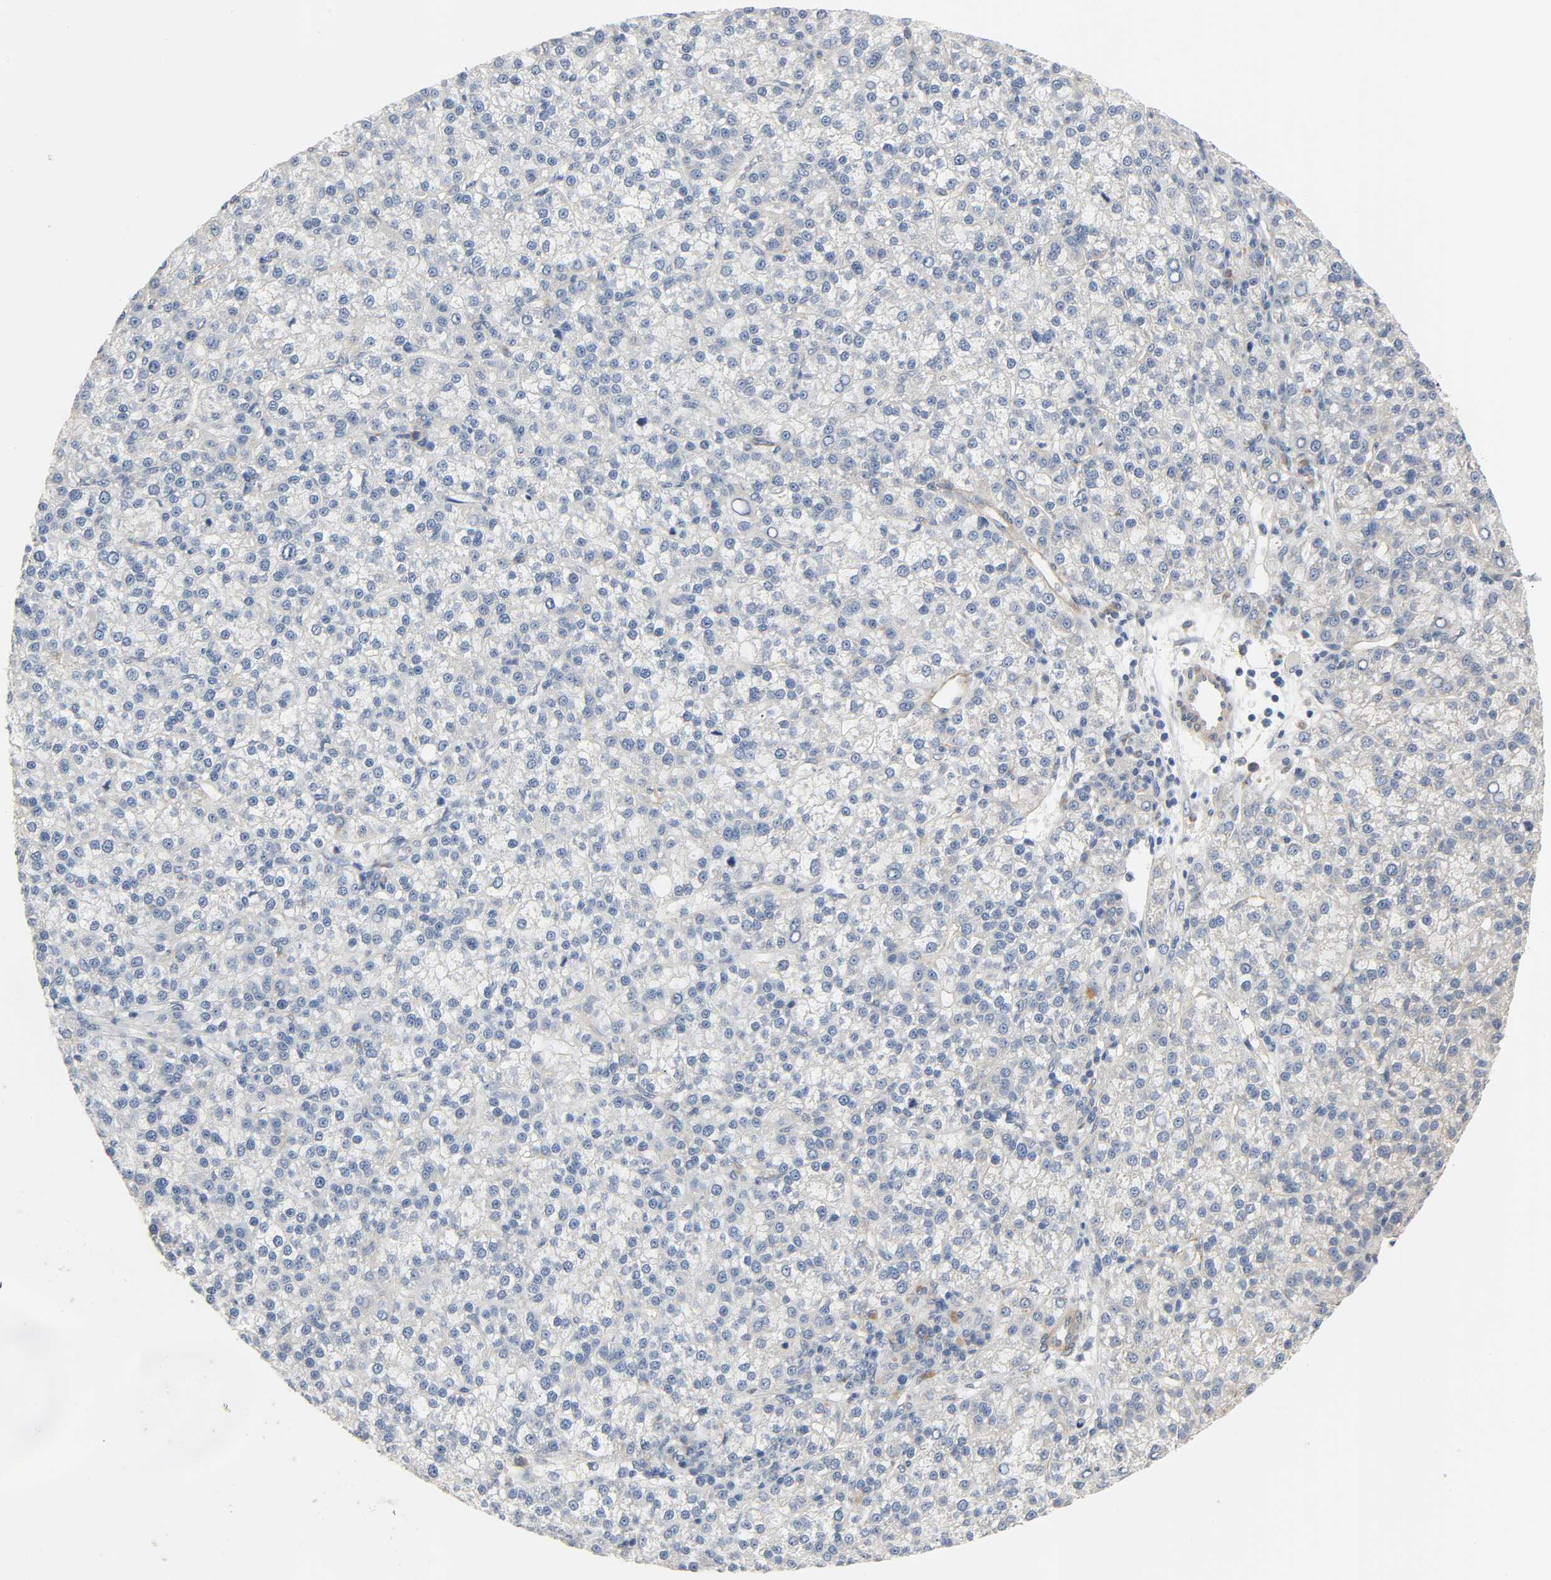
{"staining": {"intensity": "weak", "quantity": "<25%", "location": "cytoplasmic/membranous"}, "tissue": "liver cancer", "cell_type": "Tumor cells", "image_type": "cancer", "snomed": [{"axis": "morphology", "description": "Carcinoma, Hepatocellular, NOS"}, {"axis": "topography", "description": "Liver"}], "caption": "A photomicrograph of human hepatocellular carcinoma (liver) is negative for staining in tumor cells.", "gene": "ARPC1A", "patient": {"sex": "female", "age": 58}}